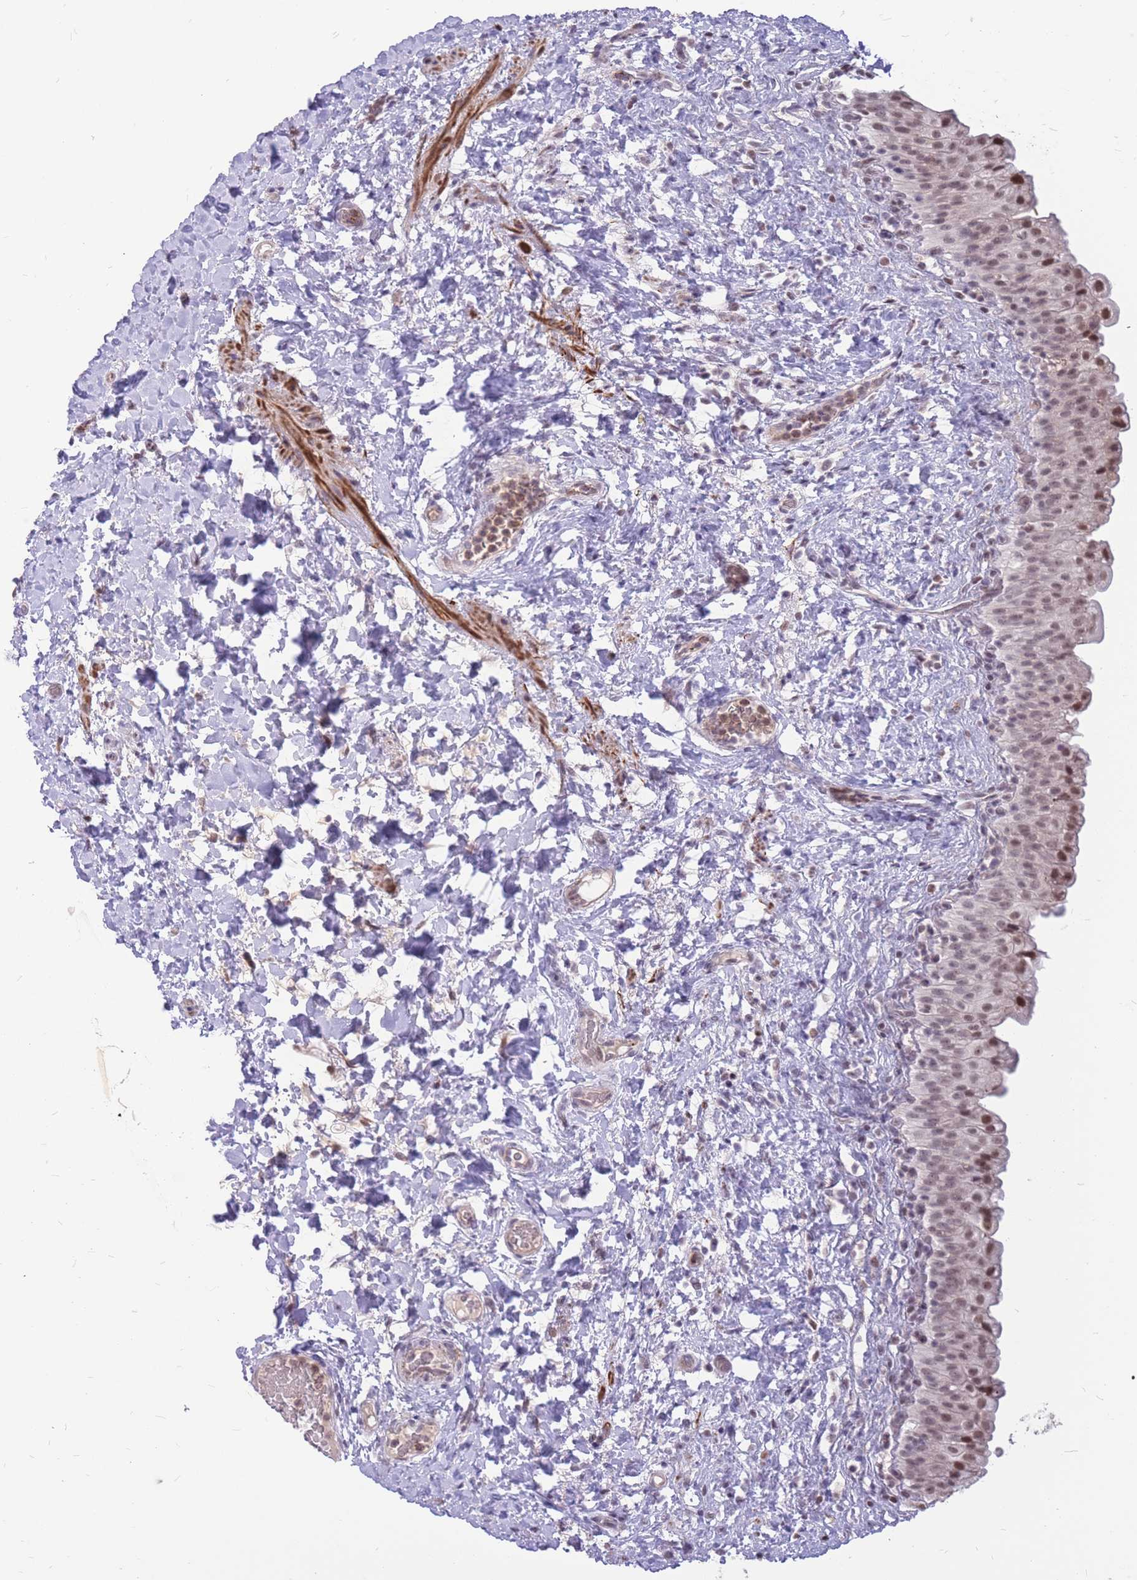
{"staining": {"intensity": "moderate", "quantity": "25%-75%", "location": "nuclear"}, "tissue": "urinary bladder", "cell_type": "Urothelial cells", "image_type": "normal", "snomed": [{"axis": "morphology", "description": "Normal tissue, NOS"}, {"axis": "topography", "description": "Urinary bladder"}], "caption": "DAB immunohistochemical staining of benign urinary bladder demonstrates moderate nuclear protein expression in about 25%-75% of urothelial cells. (DAB = brown stain, brightfield microscopy at high magnification).", "gene": "ADD2", "patient": {"sex": "female", "age": 27}}